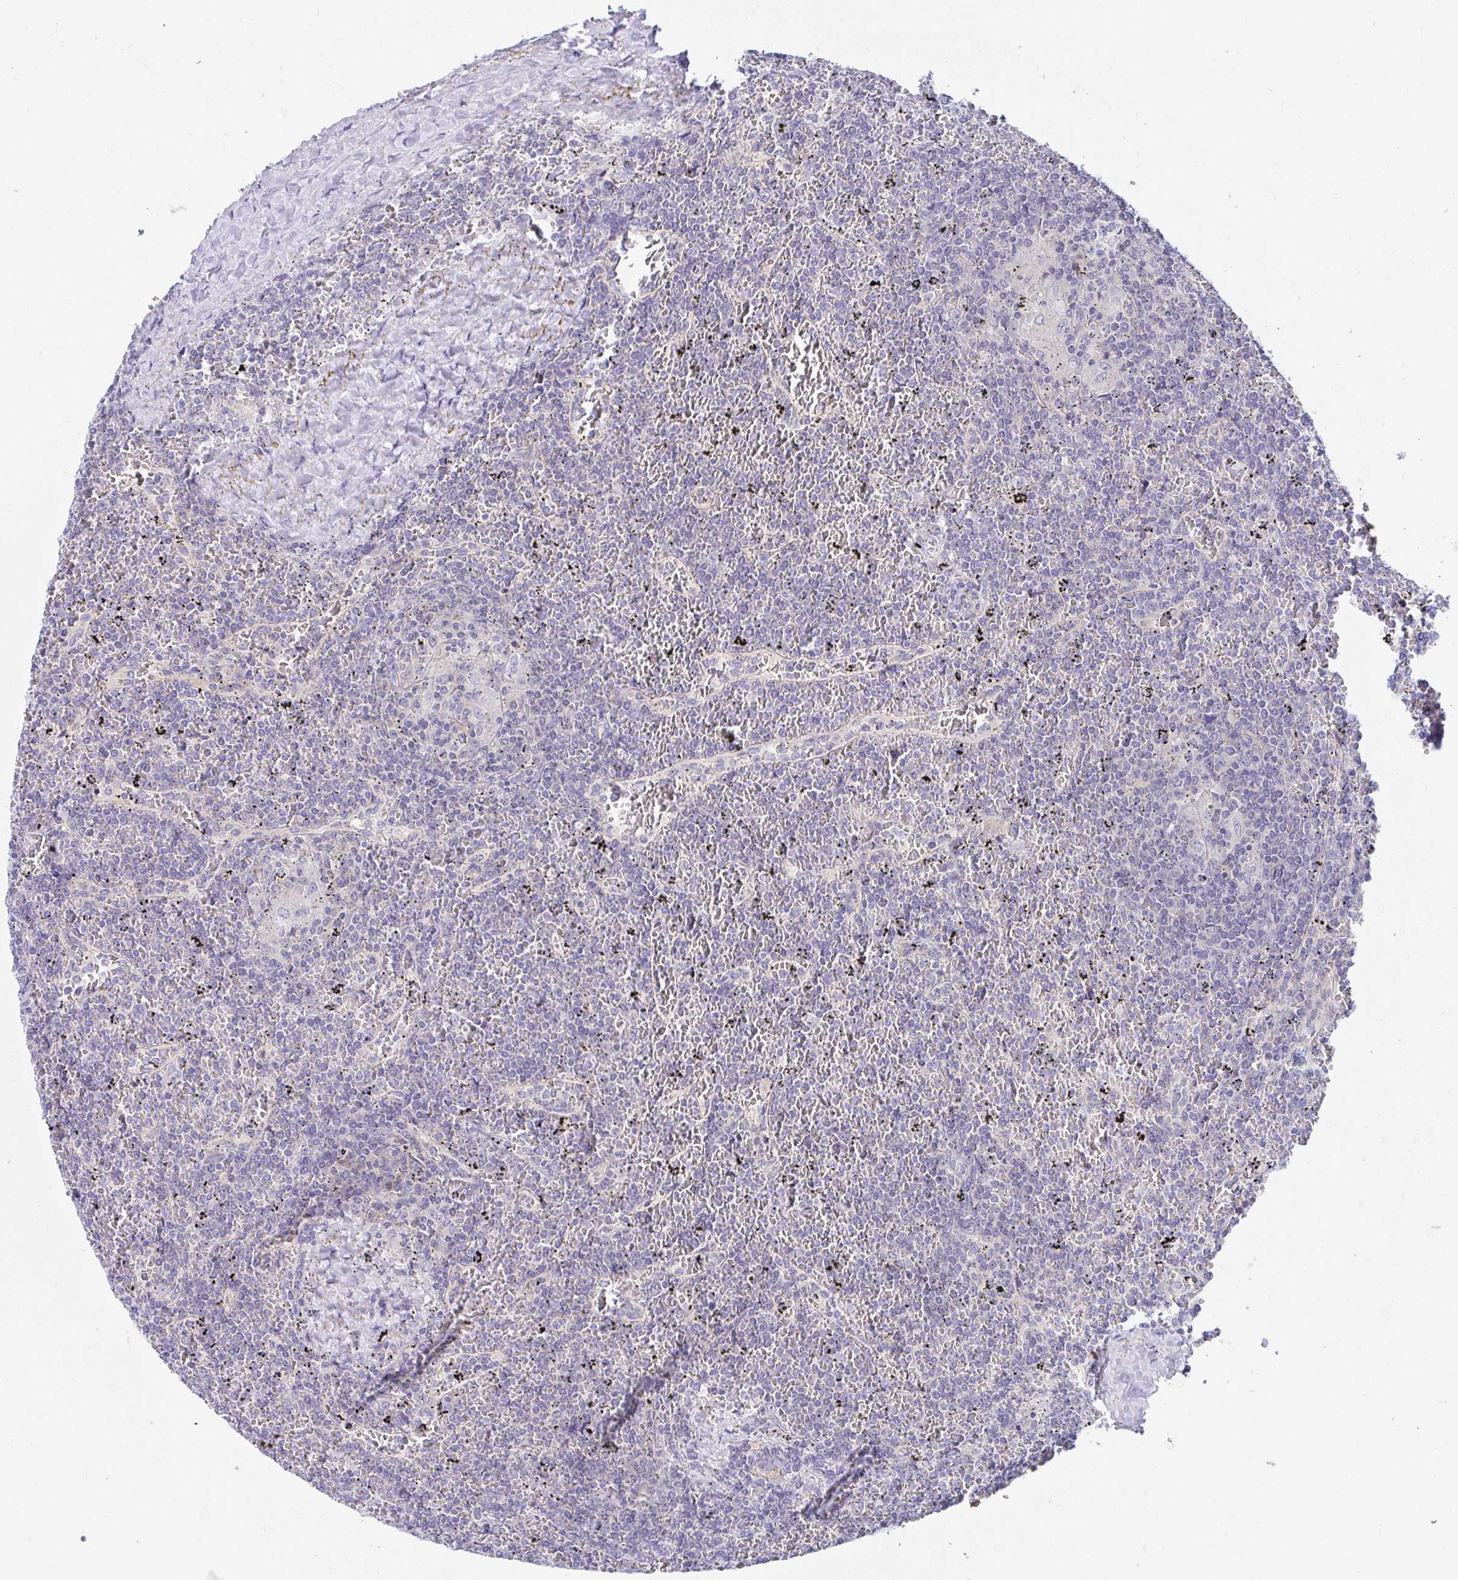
{"staining": {"intensity": "negative", "quantity": "none", "location": "none"}, "tissue": "lymphoma", "cell_type": "Tumor cells", "image_type": "cancer", "snomed": [{"axis": "morphology", "description": "Malignant lymphoma, non-Hodgkin's type, Low grade"}, {"axis": "topography", "description": "Spleen"}], "caption": "Immunohistochemical staining of malignant lymphoma, non-Hodgkin's type (low-grade) shows no significant positivity in tumor cells.", "gene": "C19orf81", "patient": {"sex": "female", "age": 19}}